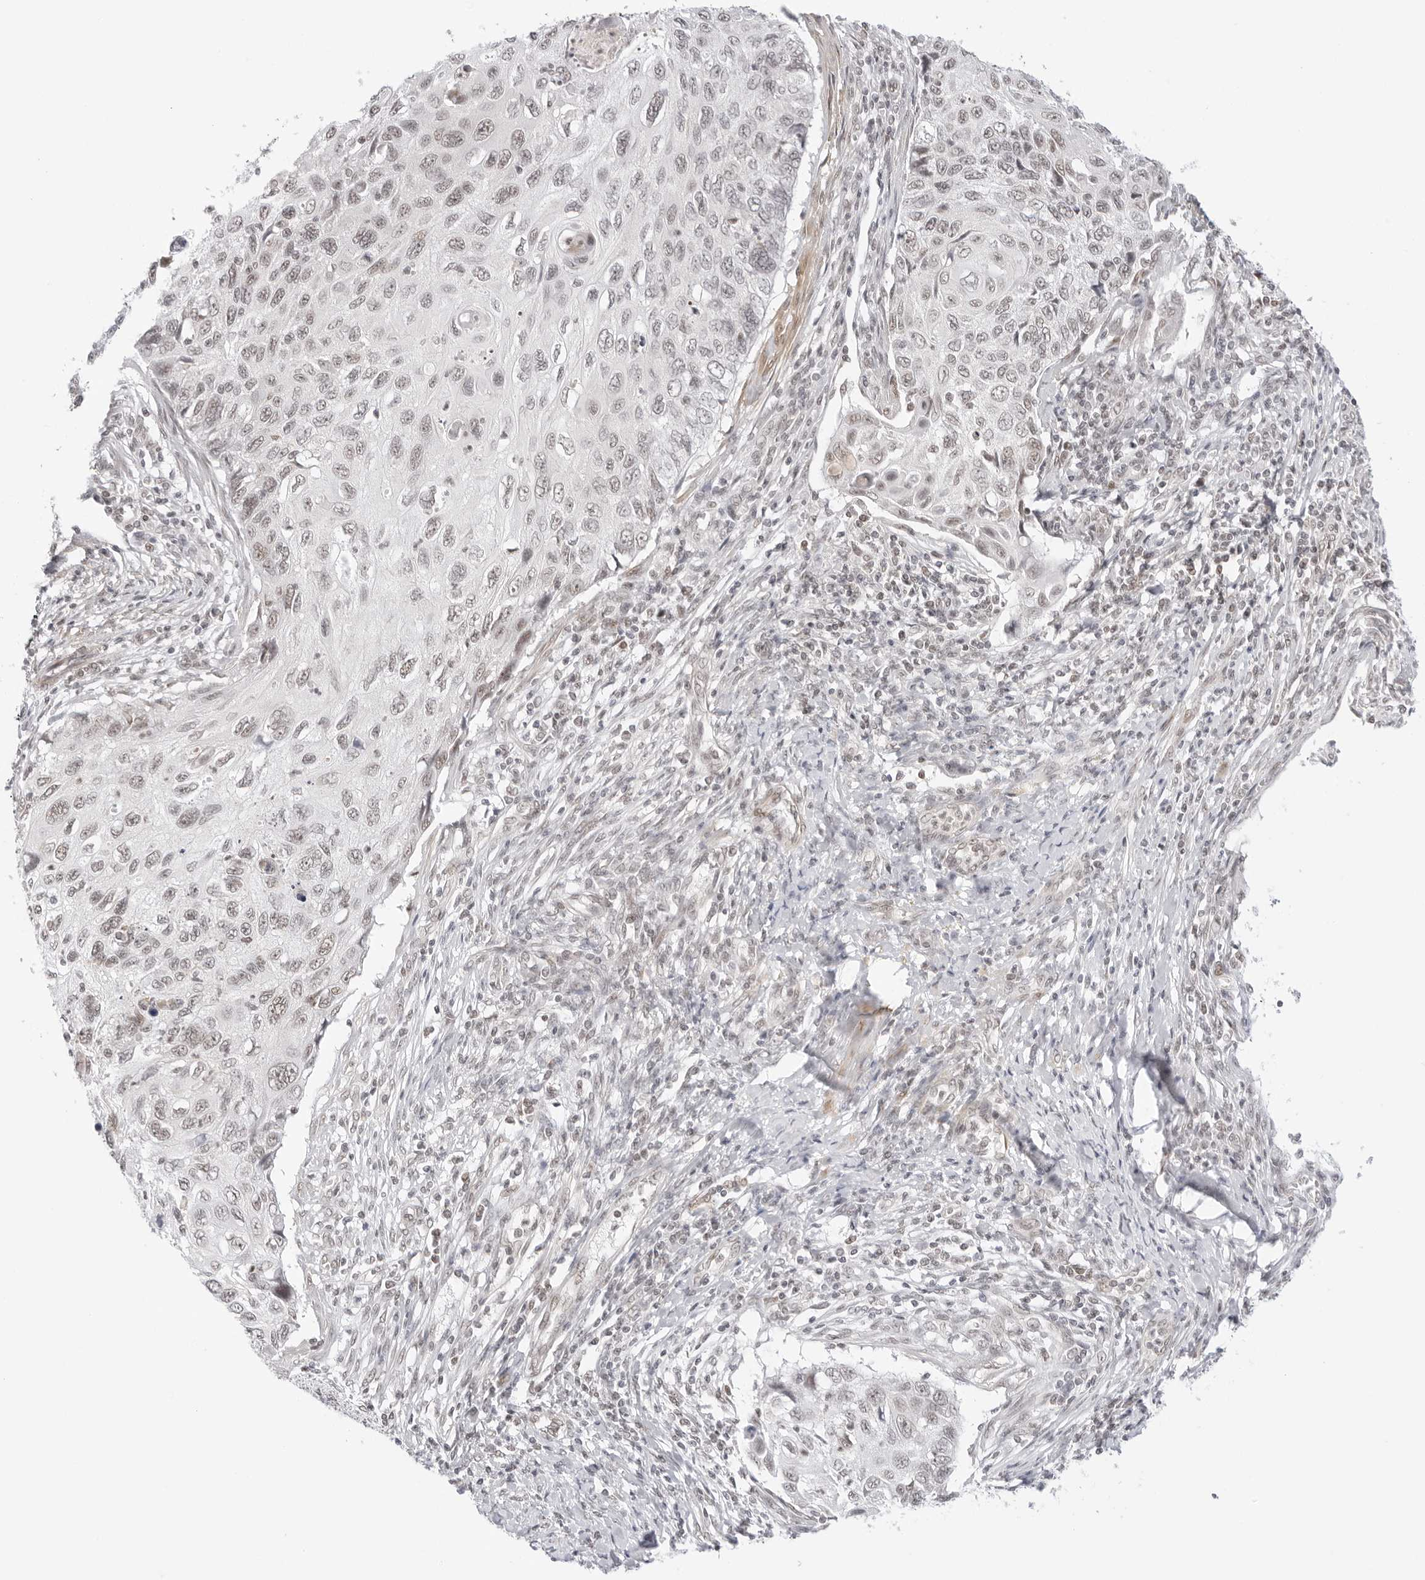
{"staining": {"intensity": "weak", "quantity": "<25%", "location": "nuclear"}, "tissue": "cervical cancer", "cell_type": "Tumor cells", "image_type": "cancer", "snomed": [{"axis": "morphology", "description": "Squamous cell carcinoma, NOS"}, {"axis": "topography", "description": "Cervix"}], "caption": "This is a photomicrograph of immunohistochemistry staining of cervical cancer (squamous cell carcinoma), which shows no staining in tumor cells. (DAB (3,3'-diaminobenzidine) immunohistochemistry, high magnification).", "gene": "TCIM", "patient": {"sex": "female", "age": 70}}